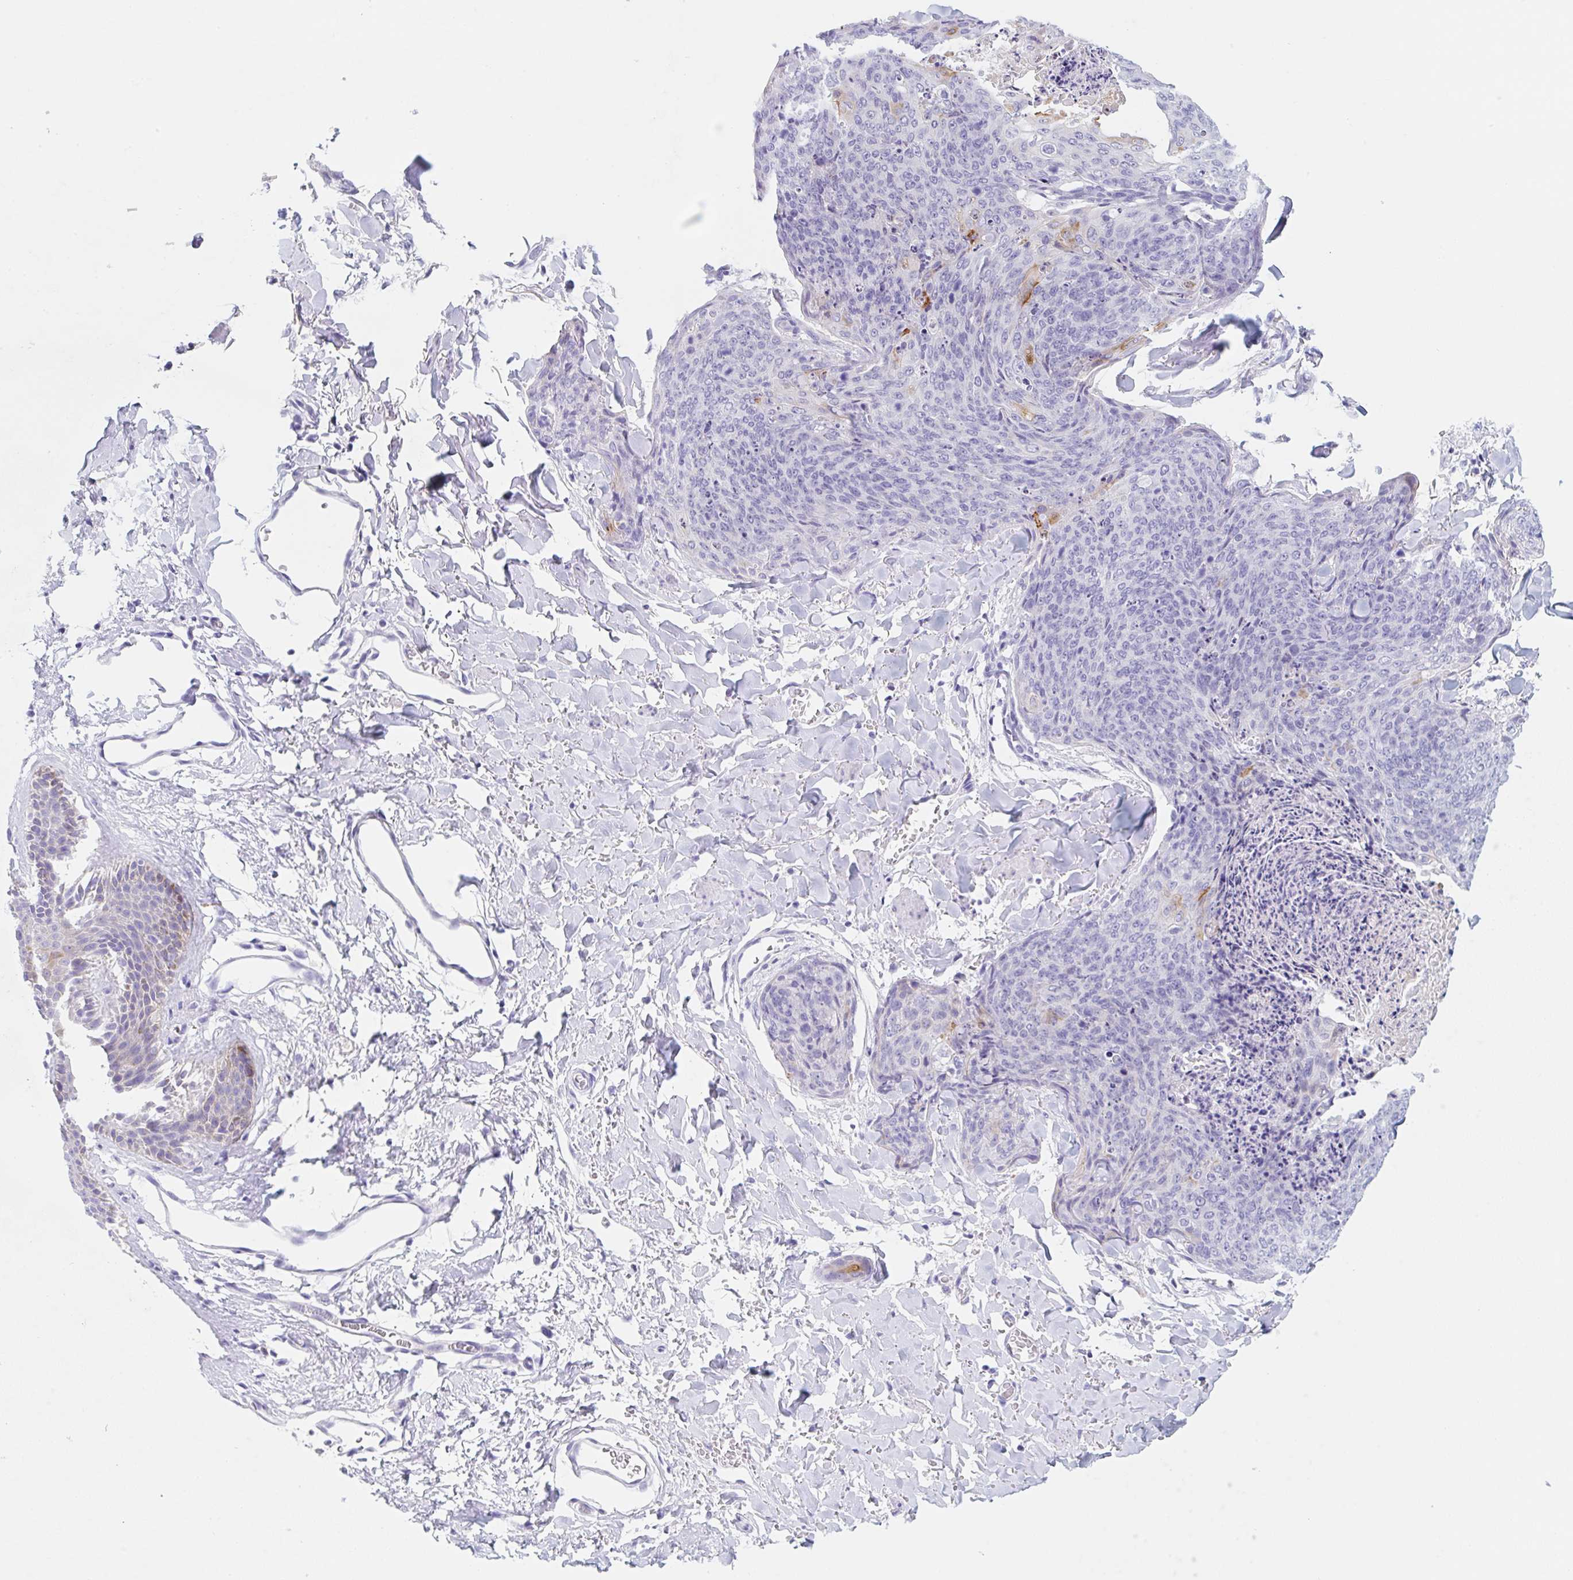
{"staining": {"intensity": "moderate", "quantity": "<25%", "location": "cytoplasmic/membranous"}, "tissue": "skin cancer", "cell_type": "Tumor cells", "image_type": "cancer", "snomed": [{"axis": "morphology", "description": "Squamous cell carcinoma, NOS"}, {"axis": "topography", "description": "Skin"}, {"axis": "topography", "description": "Vulva"}], "caption": "Immunohistochemical staining of squamous cell carcinoma (skin) demonstrates low levels of moderate cytoplasmic/membranous positivity in approximately <25% of tumor cells. The protein is stained brown, and the nuclei are stained in blue (DAB (3,3'-diaminobenzidine) IHC with brightfield microscopy, high magnification).", "gene": "KLK8", "patient": {"sex": "female", "age": 85}}